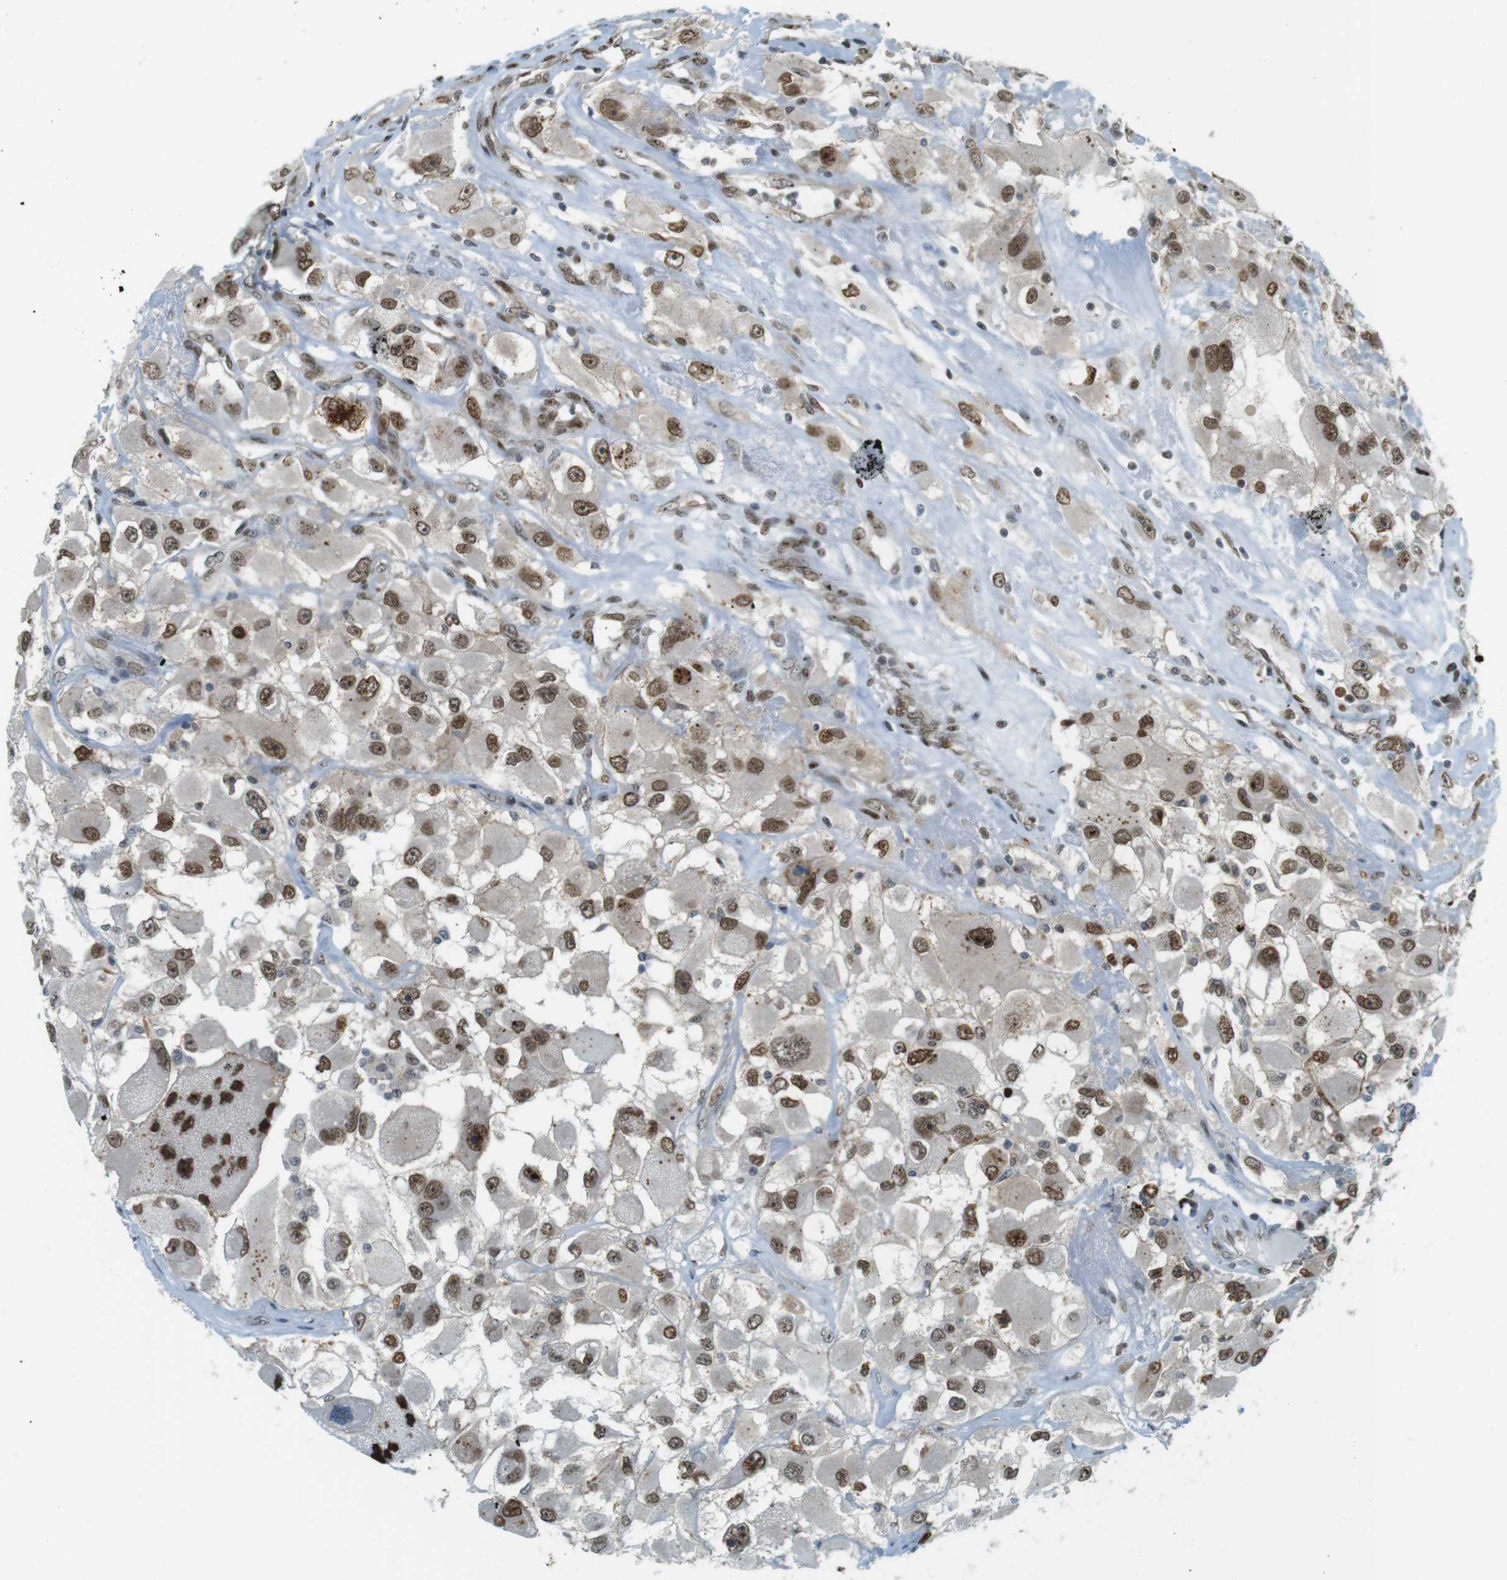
{"staining": {"intensity": "moderate", "quantity": ">75%", "location": "nuclear"}, "tissue": "renal cancer", "cell_type": "Tumor cells", "image_type": "cancer", "snomed": [{"axis": "morphology", "description": "Adenocarcinoma, NOS"}, {"axis": "topography", "description": "Kidney"}], "caption": "The histopathology image reveals immunohistochemical staining of renal cancer (adenocarcinoma). There is moderate nuclear staining is seen in about >75% of tumor cells.", "gene": "UBB", "patient": {"sex": "female", "age": 52}}